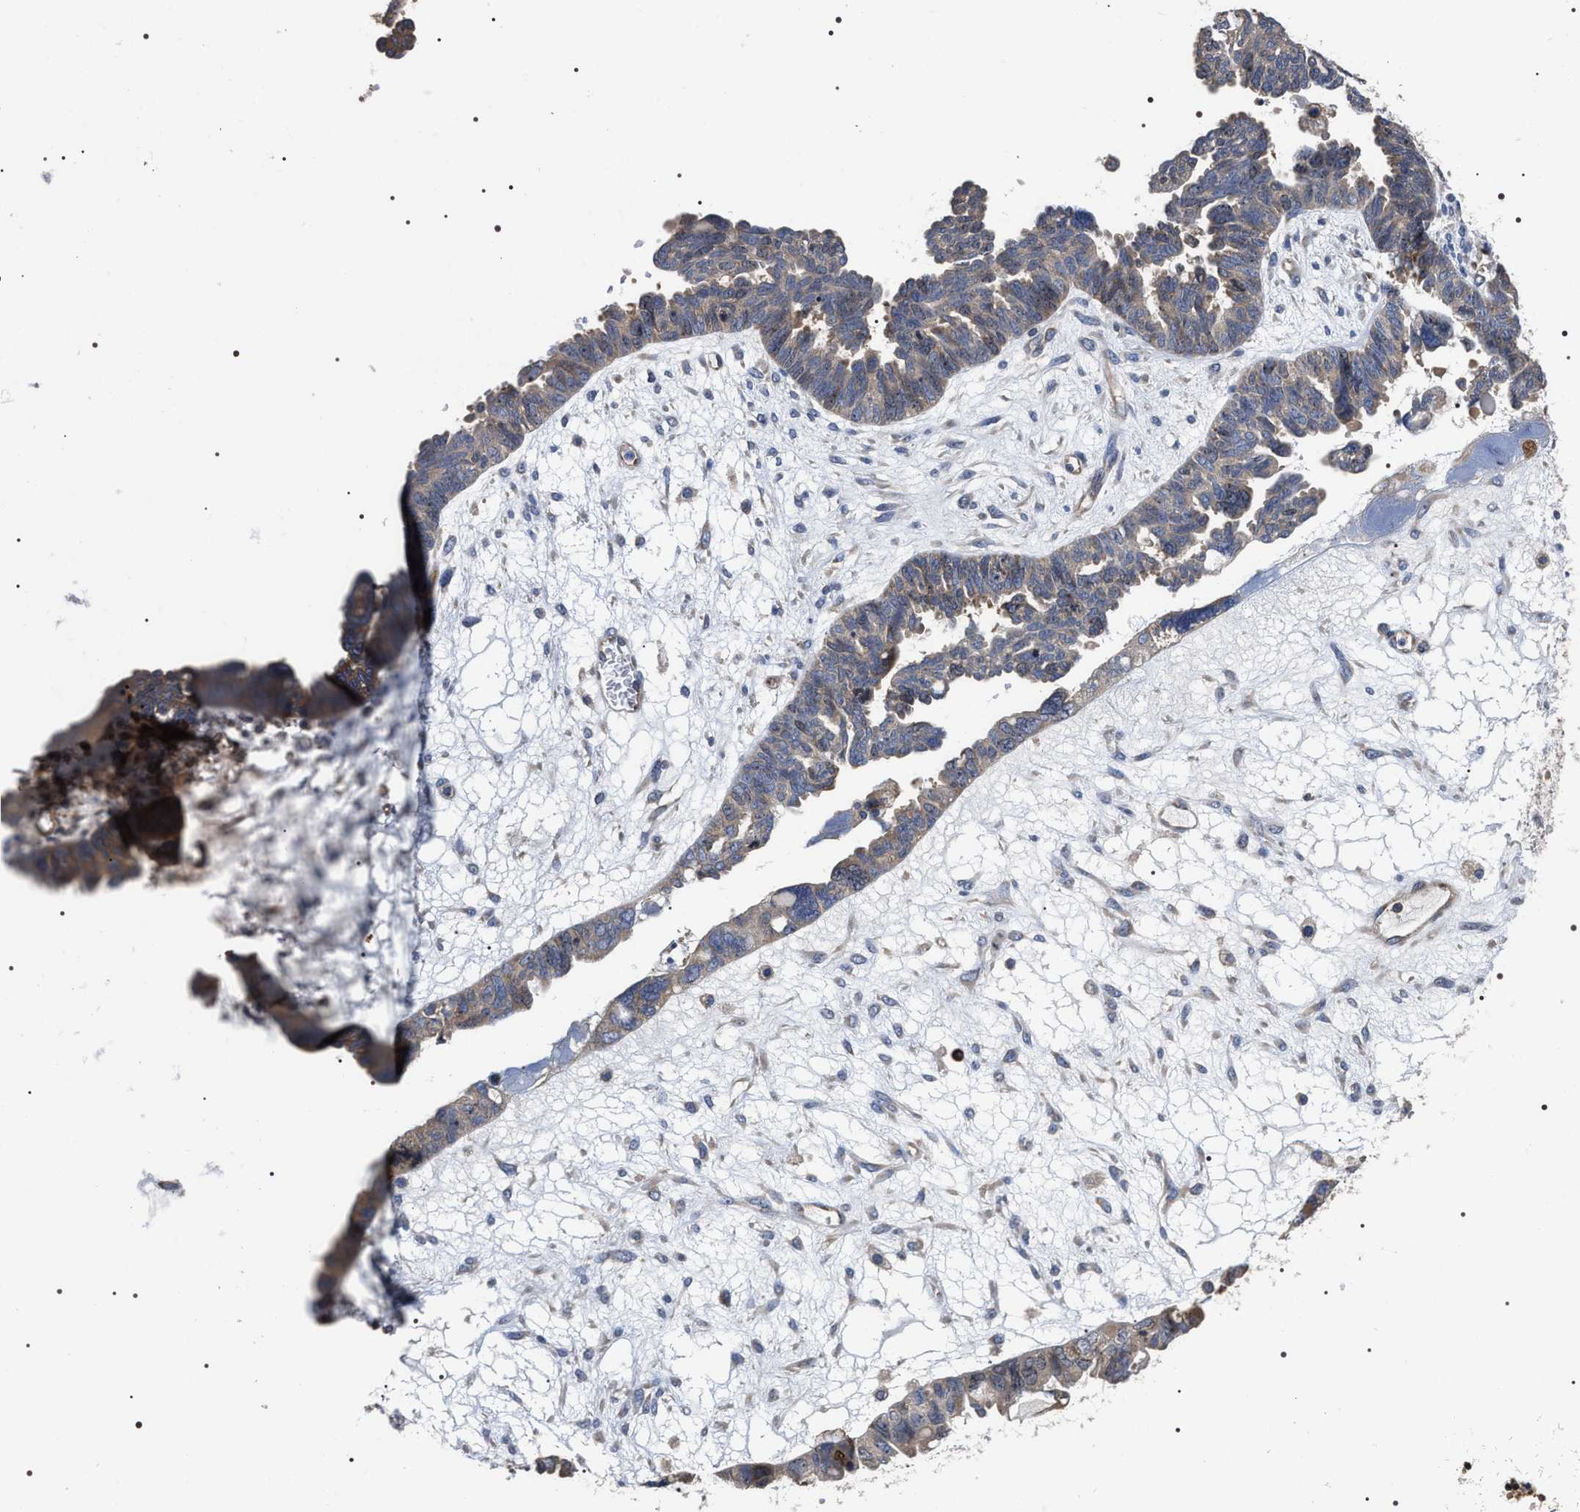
{"staining": {"intensity": "weak", "quantity": "<25%", "location": "cytoplasmic/membranous"}, "tissue": "ovarian cancer", "cell_type": "Tumor cells", "image_type": "cancer", "snomed": [{"axis": "morphology", "description": "Cystadenocarcinoma, serous, NOS"}, {"axis": "topography", "description": "Ovary"}], "caption": "There is no significant expression in tumor cells of ovarian cancer.", "gene": "MIS18A", "patient": {"sex": "female", "age": 79}}